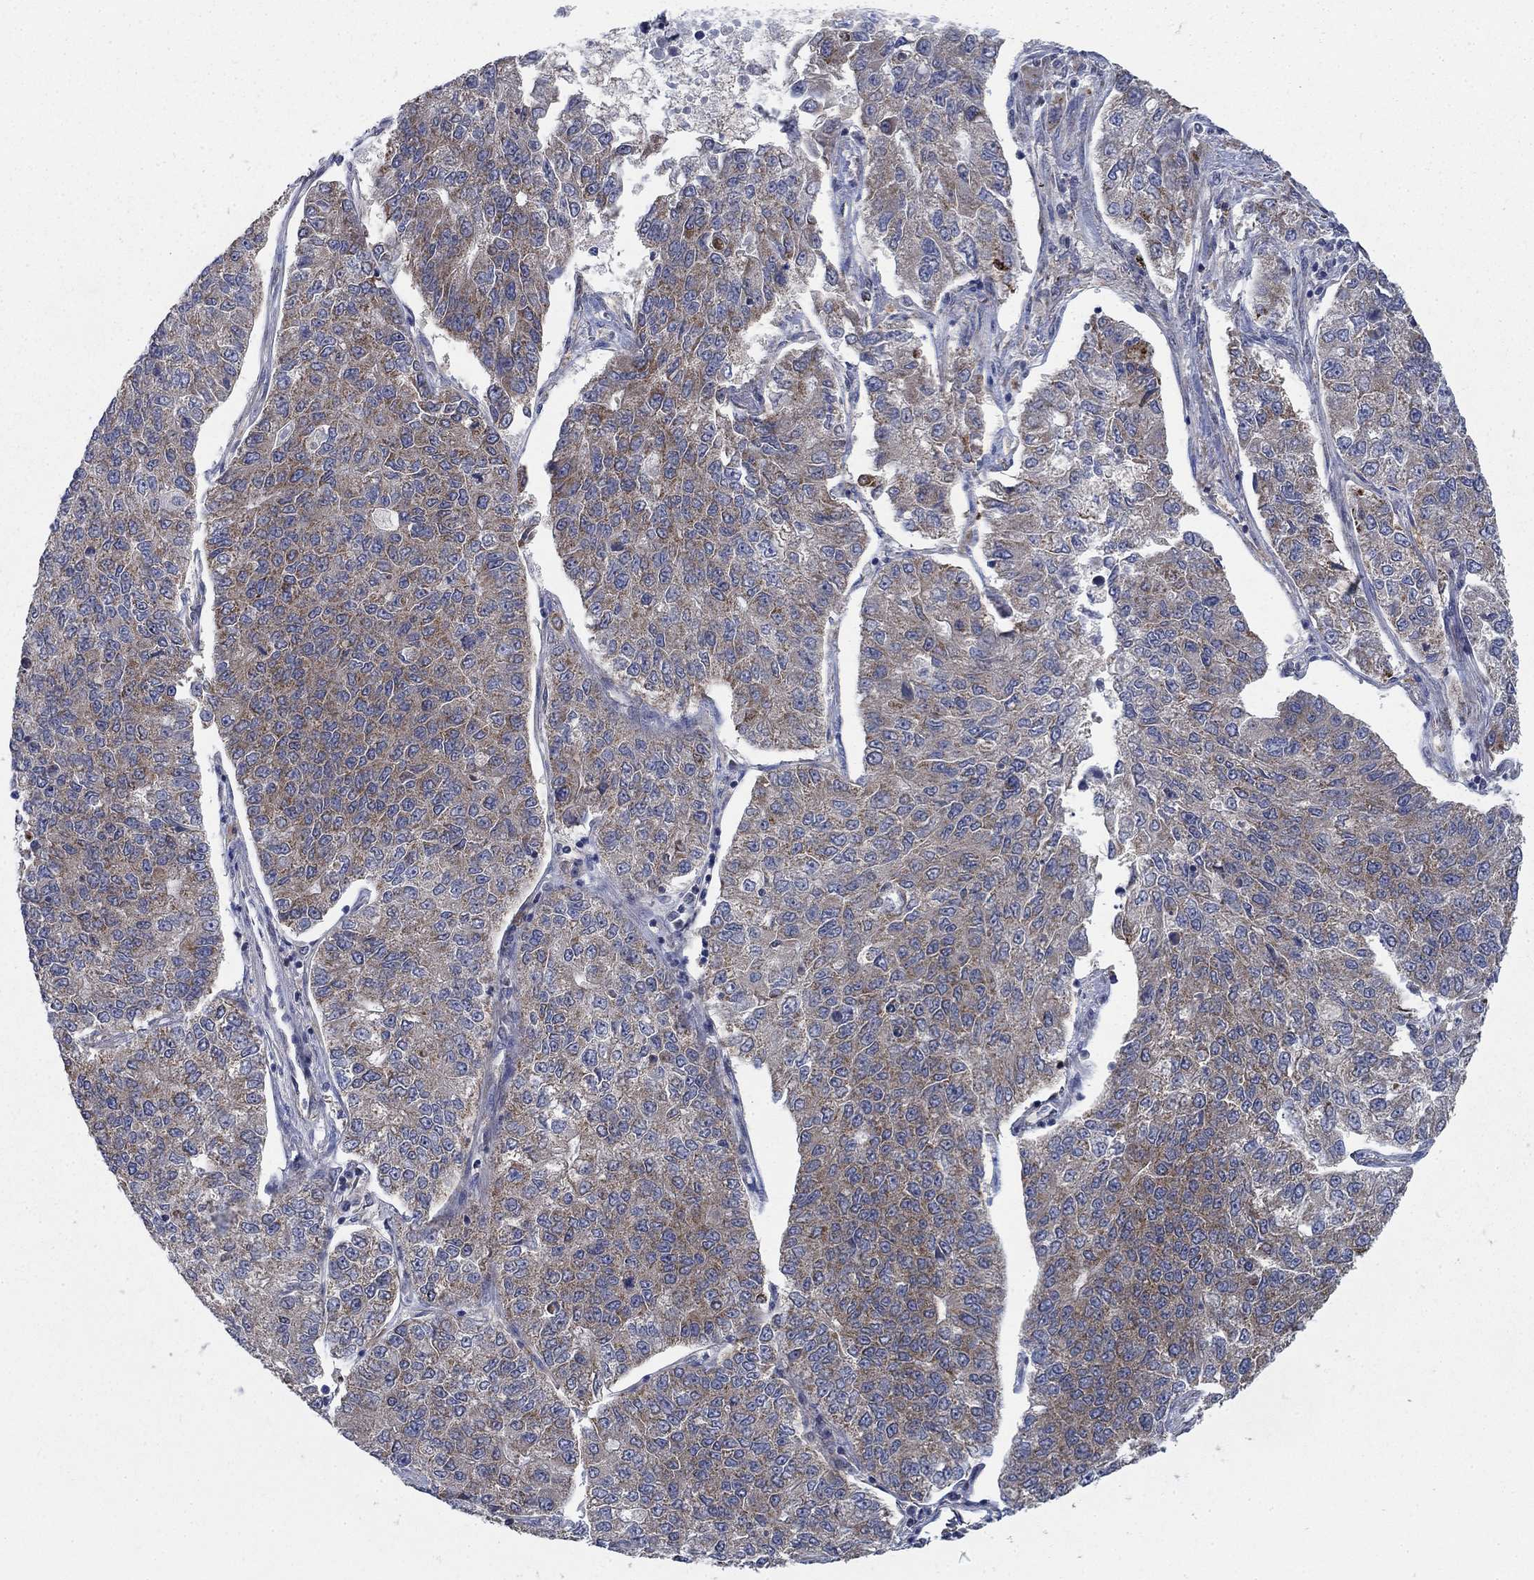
{"staining": {"intensity": "weak", "quantity": "25%-75%", "location": "cytoplasmic/membranous"}, "tissue": "lung cancer", "cell_type": "Tumor cells", "image_type": "cancer", "snomed": [{"axis": "morphology", "description": "Adenocarcinoma, NOS"}, {"axis": "topography", "description": "Lung"}], "caption": "Lung cancer tissue demonstrates weak cytoplasmic/membranous staining in approximately 25%-75% of tumor cells", "gene": "NME7", "patient": {"sex": "male", "age": 49}}